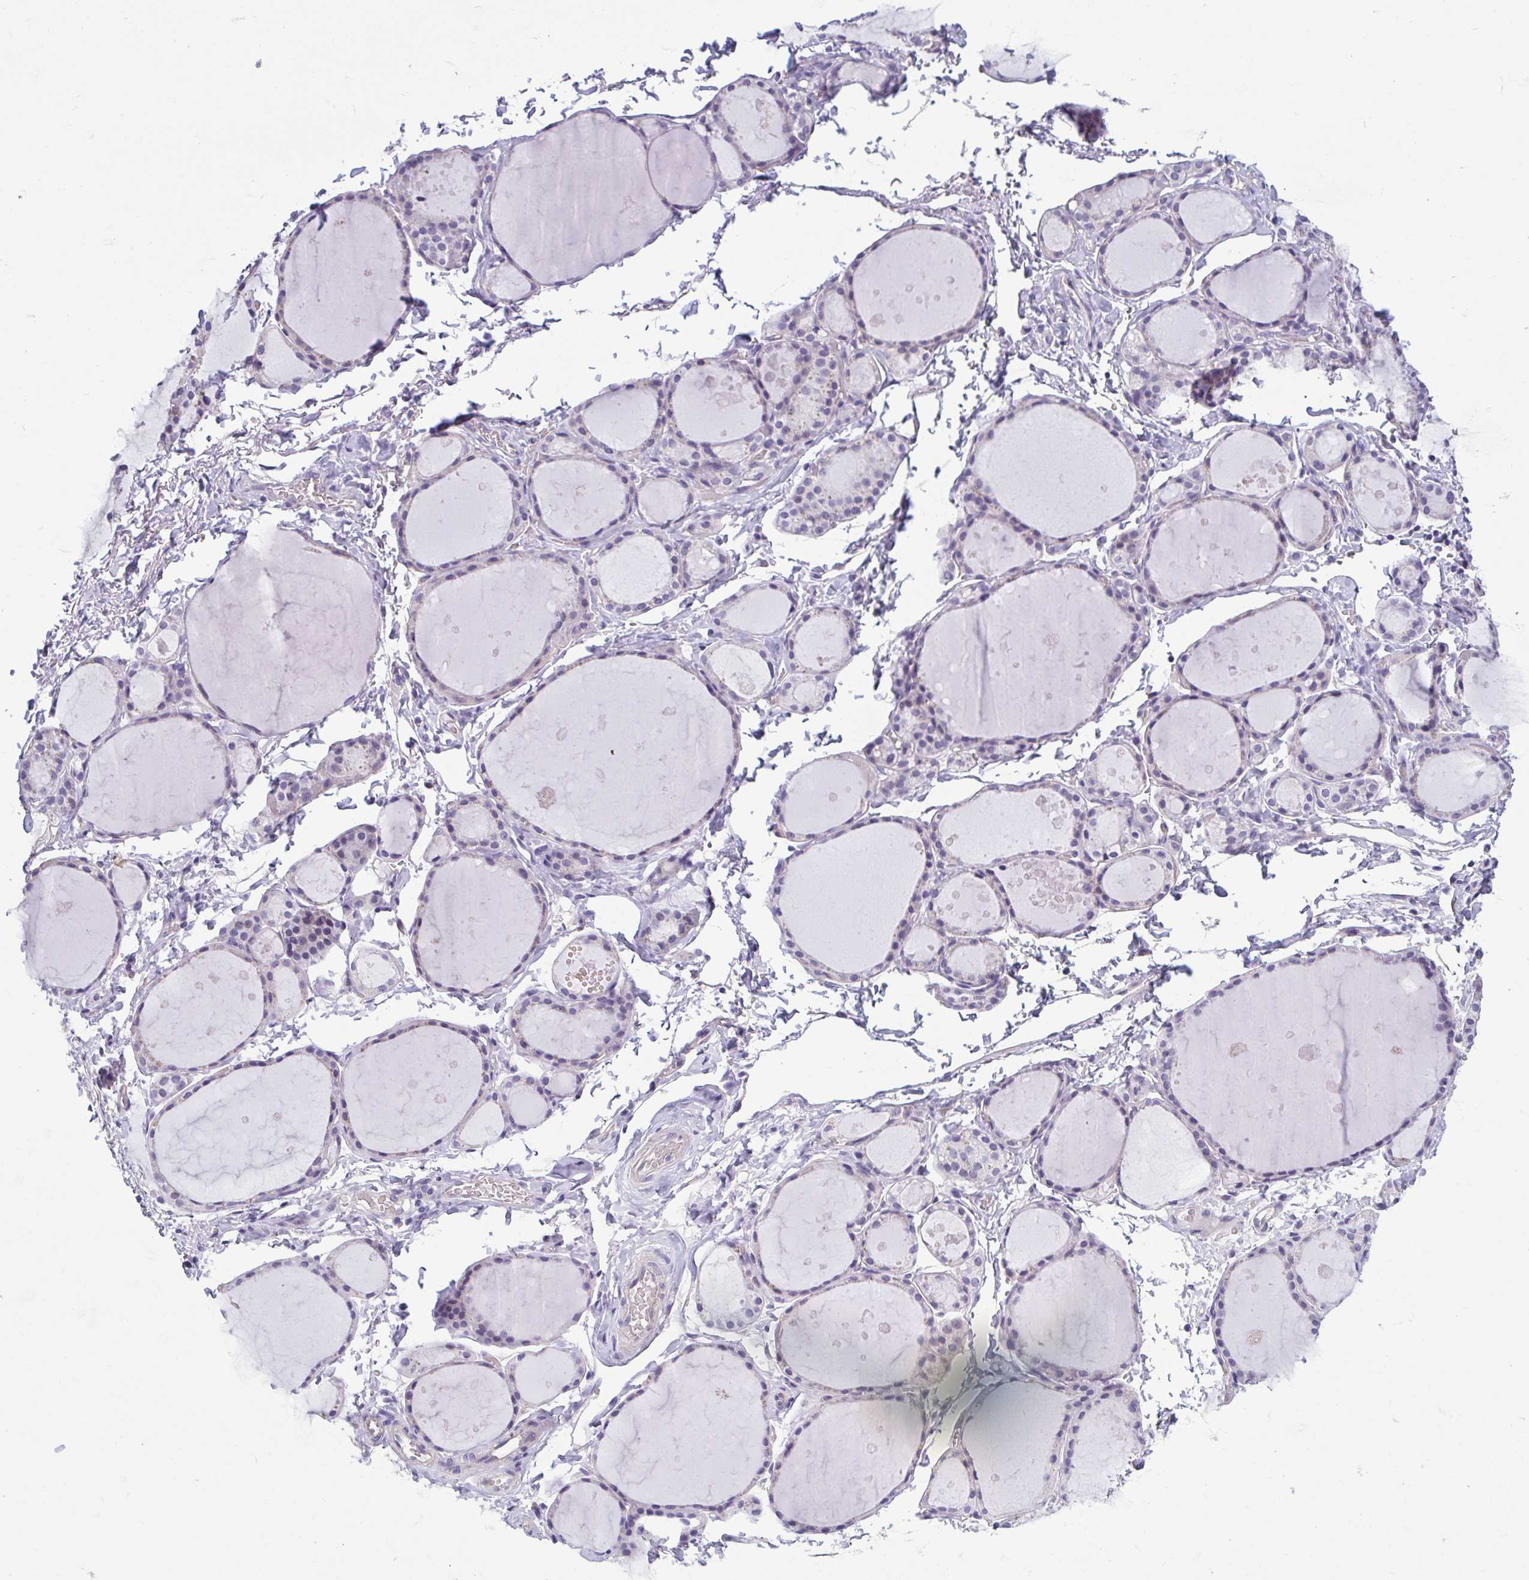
{"staining": {"intensity": "negative", "quantity": "none", "location": "none"}, "tissue": "thyroid gland", "cell_type": "Glandular cells", "image_type": "normal", "snomed": [{"axis": "morphology", "description": "Normal tissue, NOS"}, {"axis": "topography", "description": "Thyroid gland"}], "caption": "Image shows no significant protein expression in glandular cells of normal thyroid gland.", "gene": "MORC4", "patient": {"sex": "male", "age": 68}}